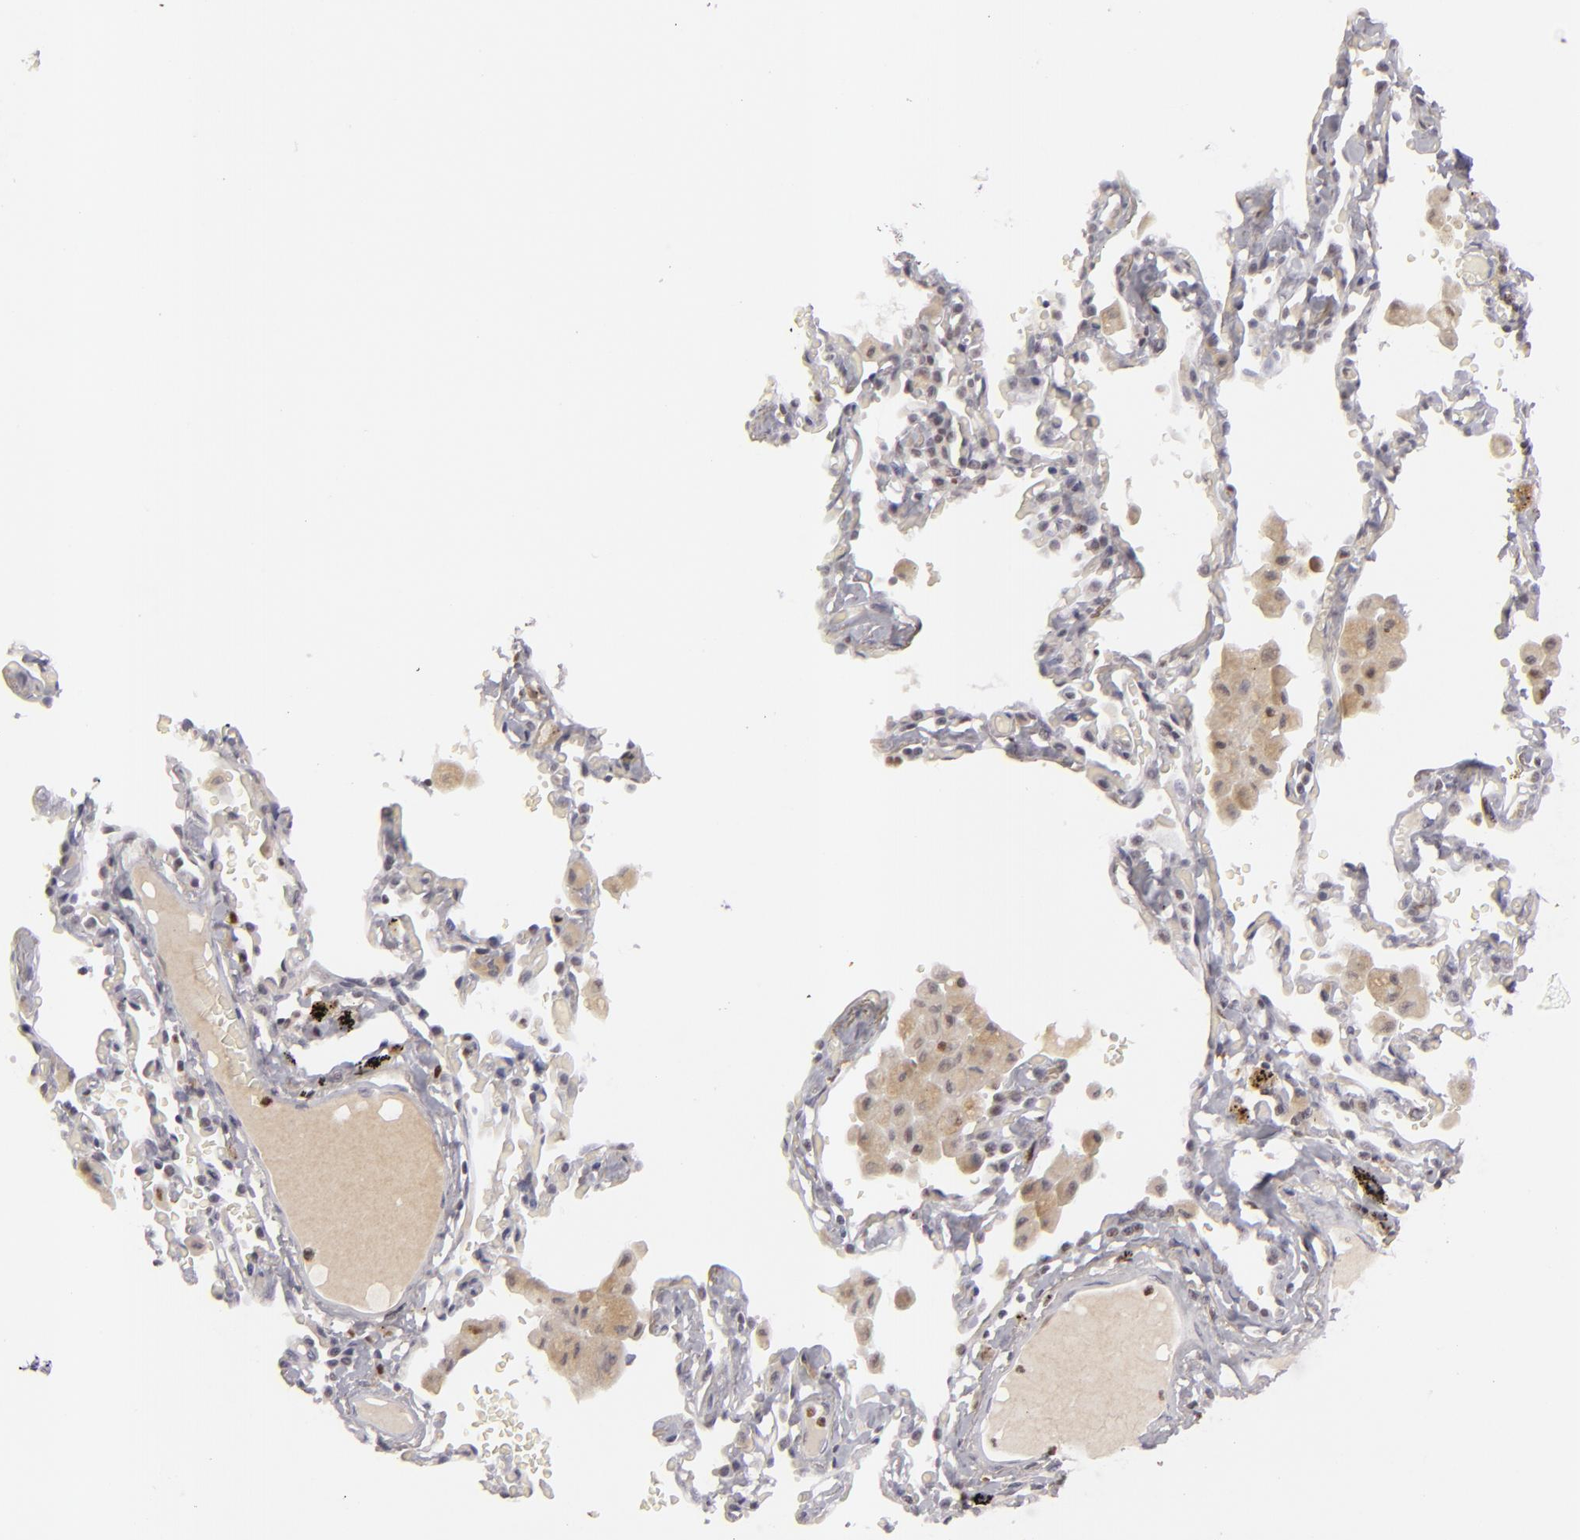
{"staining": {"intensity": "strong", "quantity": "25%-75%", "location": "nuclear"}, "tissue": "bronchus", "cell_type": "Respiratory epithelial cells", "image_type": "normal", "snomed": [{"axis": "morphology", "description": "Normal tissue, NOS"}, {"axis": "morphology", "description": "Squamous cell carcinoma, NOS"}, {"axis": "topography", "description": "Bronchus"}, {"axis": "topography", "description": "Lung"}], "caption": "This photomicrograph demonstrates unremarkable bronchus stained with immunohistochemistry to label a protein in brown. The nuclear of respiratory epithelial cells show strong positivity for the protein. Nuclei are counter-stained blue.", "gene": "FEN1", "patient": {"sex": "female", "age": 47}}